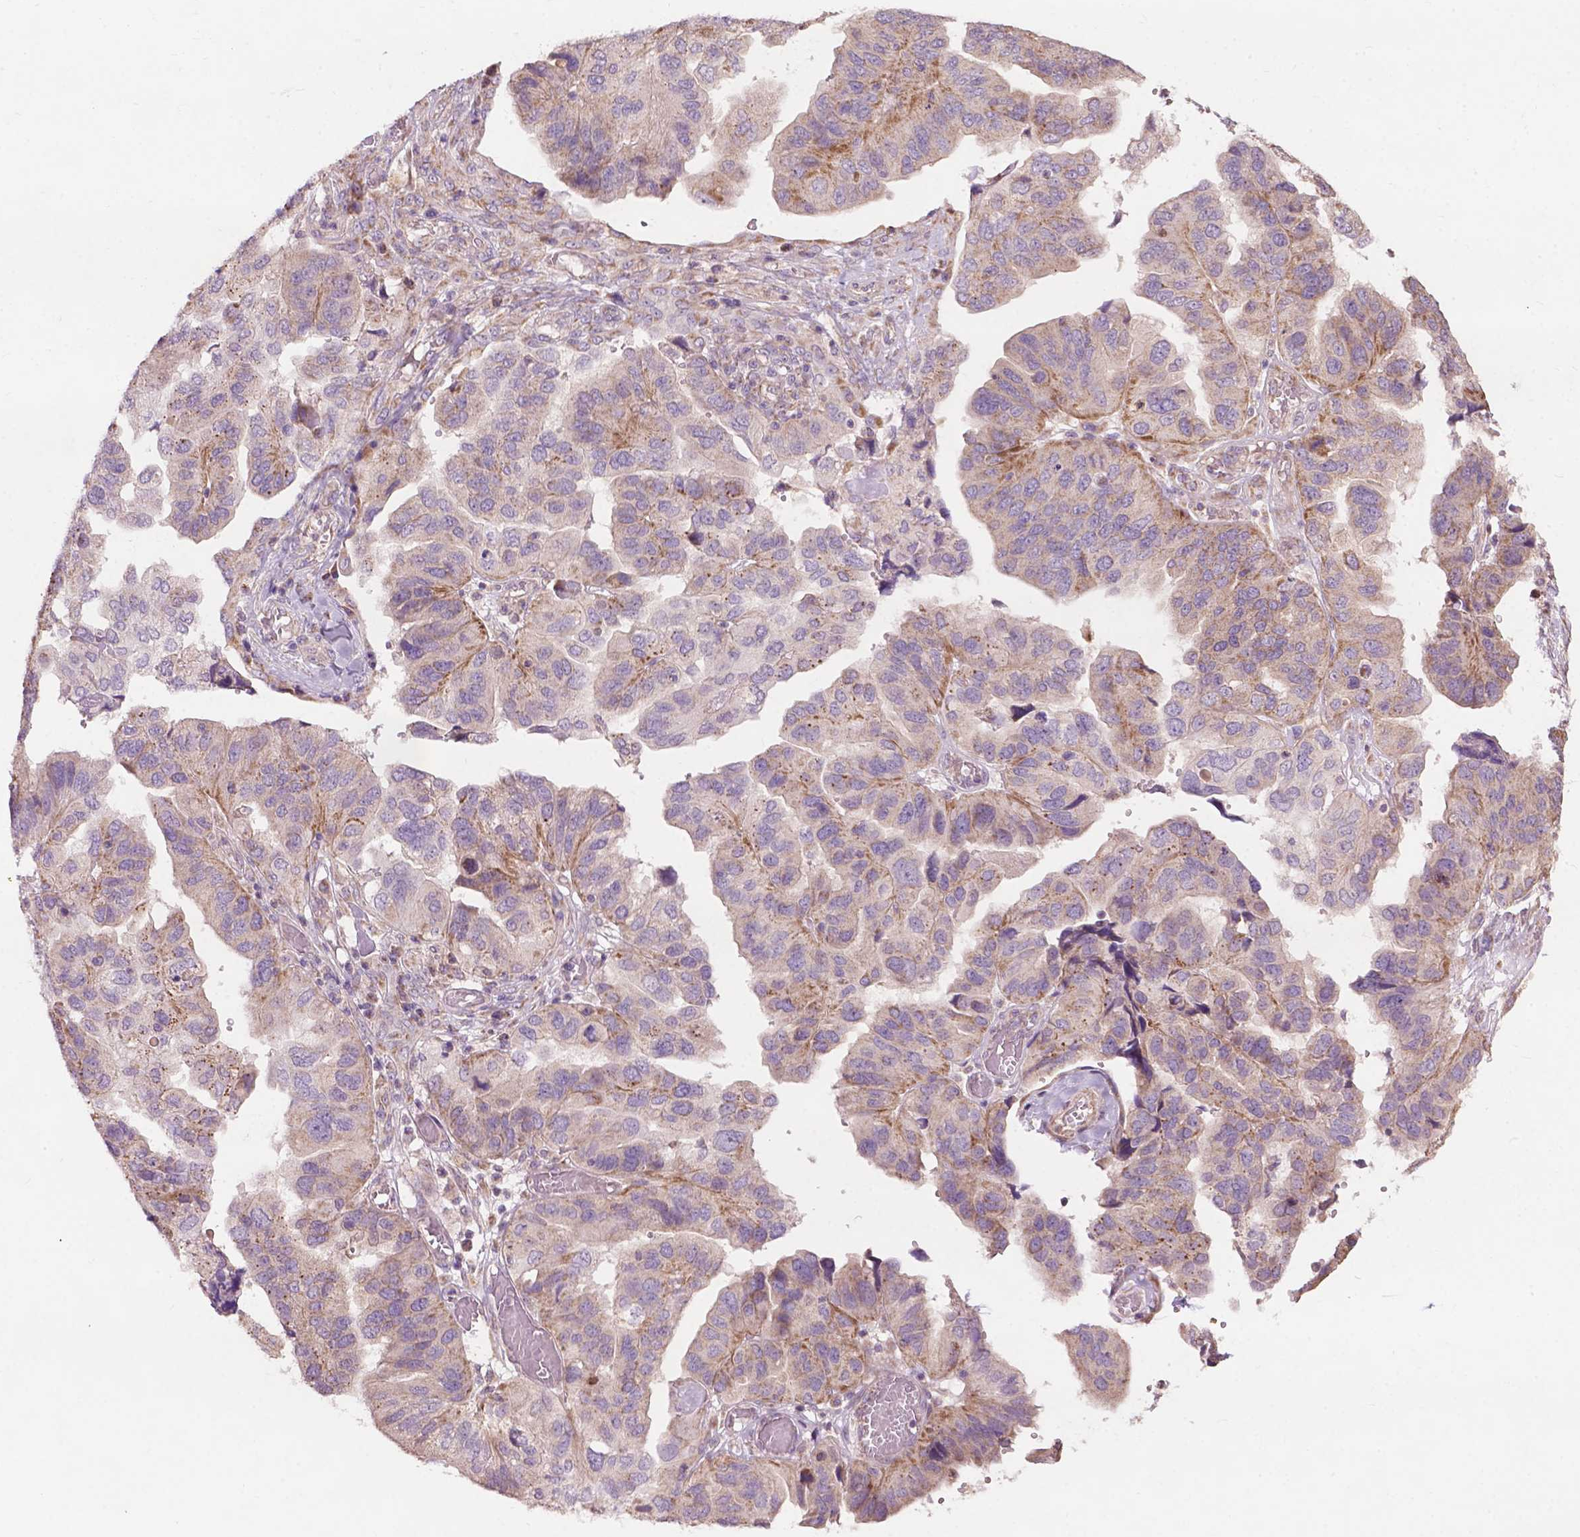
{"staining": {"intensity": "moderate", "quantity": "<25%", "location": "cytoplasmic/membranous"}, "tissue": "ovarian cancer", "cell_type": "Tumor cells", "image_type": "cancer", "snomed": [{"axis": "morphology", "description": "Cystadenocarcinoma, serous, NOS"}, {"axis": "topography", "description": "Ovary"}], "caption": "Protein analysis of serous cystadenocarcinoma (ovarian) tissue reveals moderate cytoplasmic/membranous positivity in about <25% of tumor cells. (DAB IHC with brightfield microscopy, high magnification).", "gene": "NDUFA10", "patient": {"sex": "female", "age": 79}}